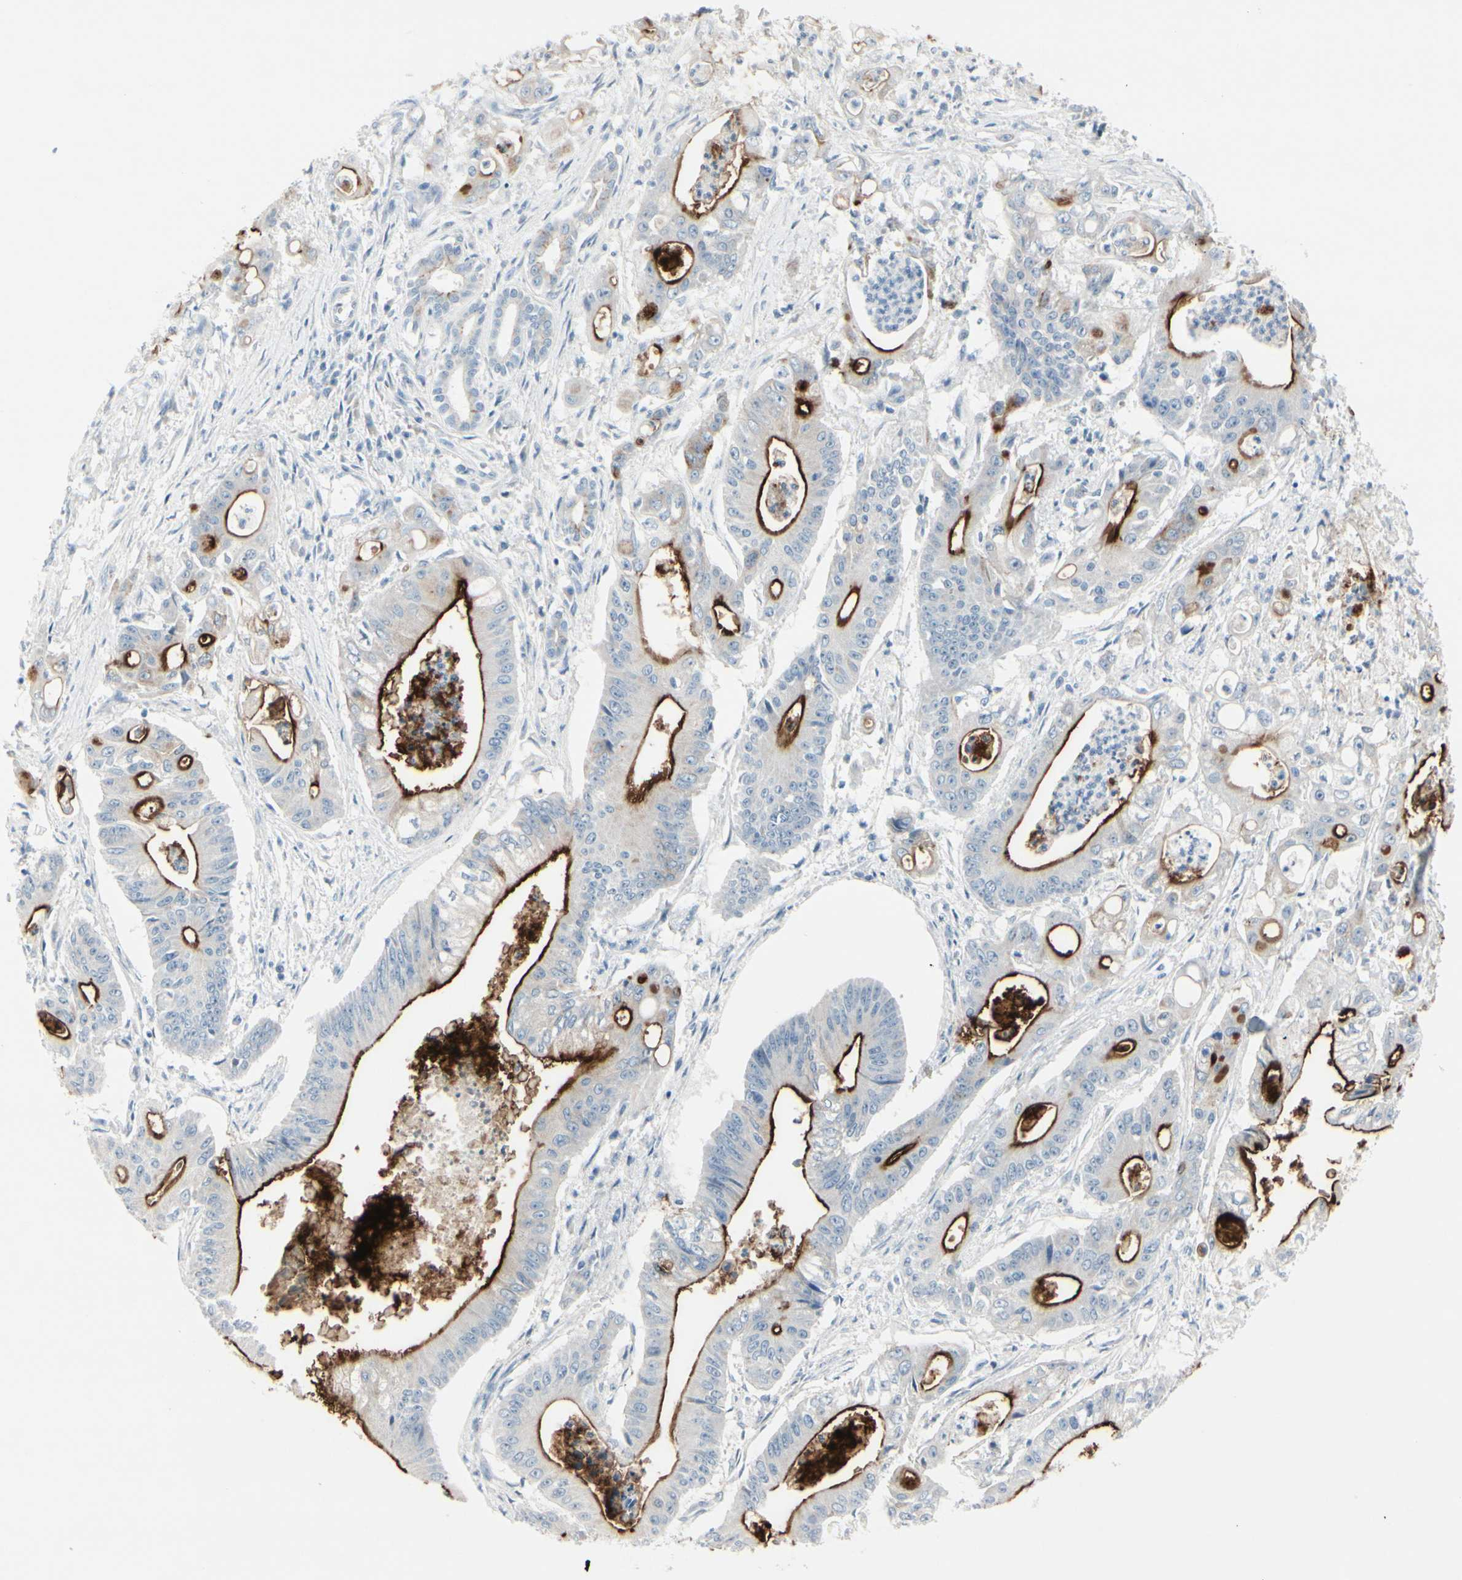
{"staining": {"intensity": "strong", "quantity": "25%-75%", "location": "cytoplasmic/membranous"}, "tissue": "pancreatic cancer", "cell_type": "Tumor cells", "image_type": "cancer", "snomed": [{"axis": "morphology", "description": "Normal tissue, NOS"}, {"axis": "topography", "description": "Lymph node"}], "caption": "Strong cytoplasmic/membranous positivity is appreciated in about 25%-75% of tumor cells in pancreatic cancer.", "gene": "CDHR5", "patient": {"sex": "male", "age": 62}}